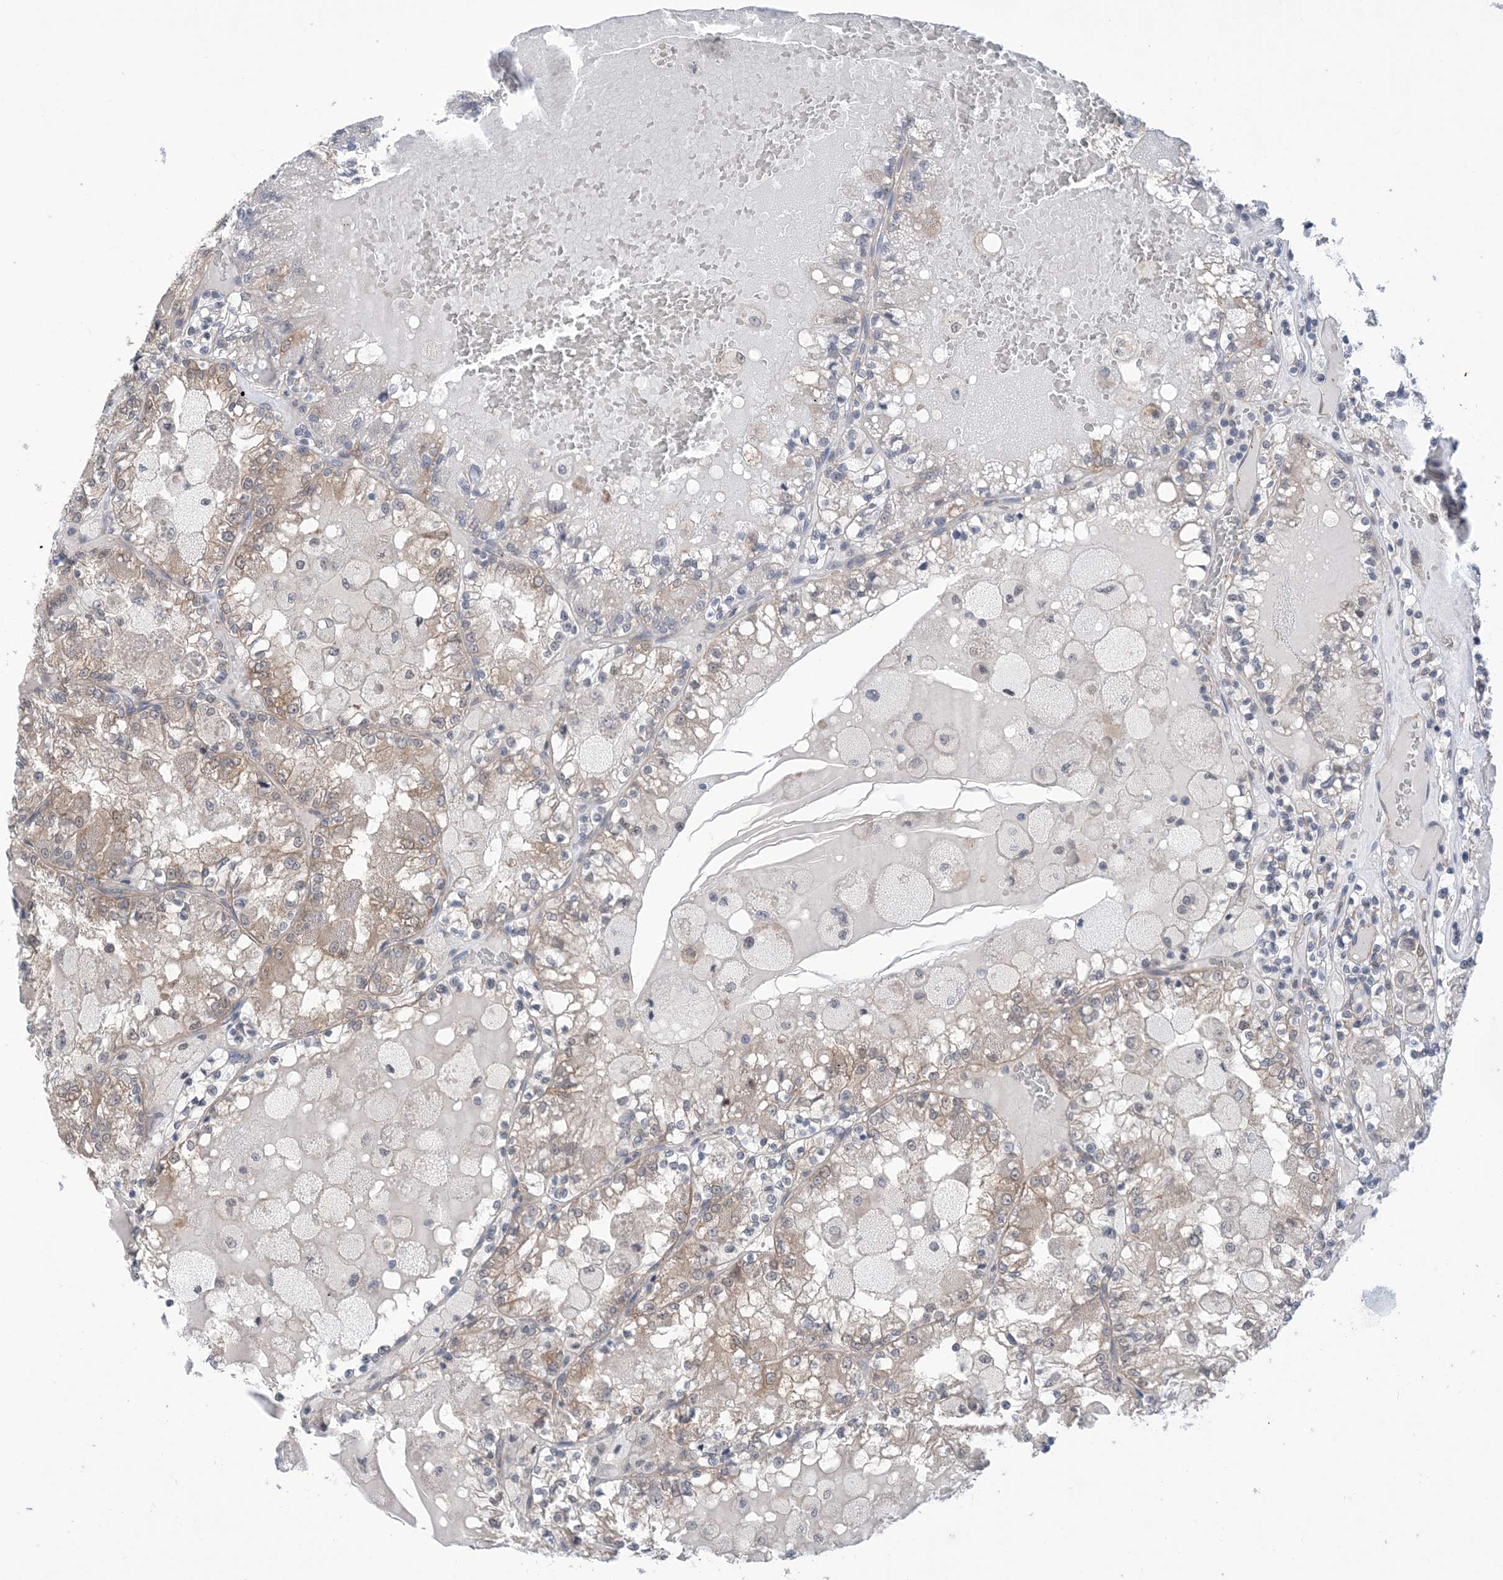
{"staining": {"intensity": "weak", "quantity": "25%-75%", "location": "cytoplasmic/membranous"}, "tissue": "renal cancer", "cell_type": "Tumor cells", "image_type": "cancer", "snomed": [{"axis": "morphology", "description": "Adenocarcinoma, NOS"}, {"axis": "topography", "description": "Kidney"}], "caption": "Protein expression by IHC shows weak cytoplasmic/membranous positivity in about 25%-75% of tumor cells in renal cancer. Ihc stains the protein of interest in brown and the nuclei are stained blue.", "gene": "EHBP1", "patient": {"sex": "female", "age": 56}}